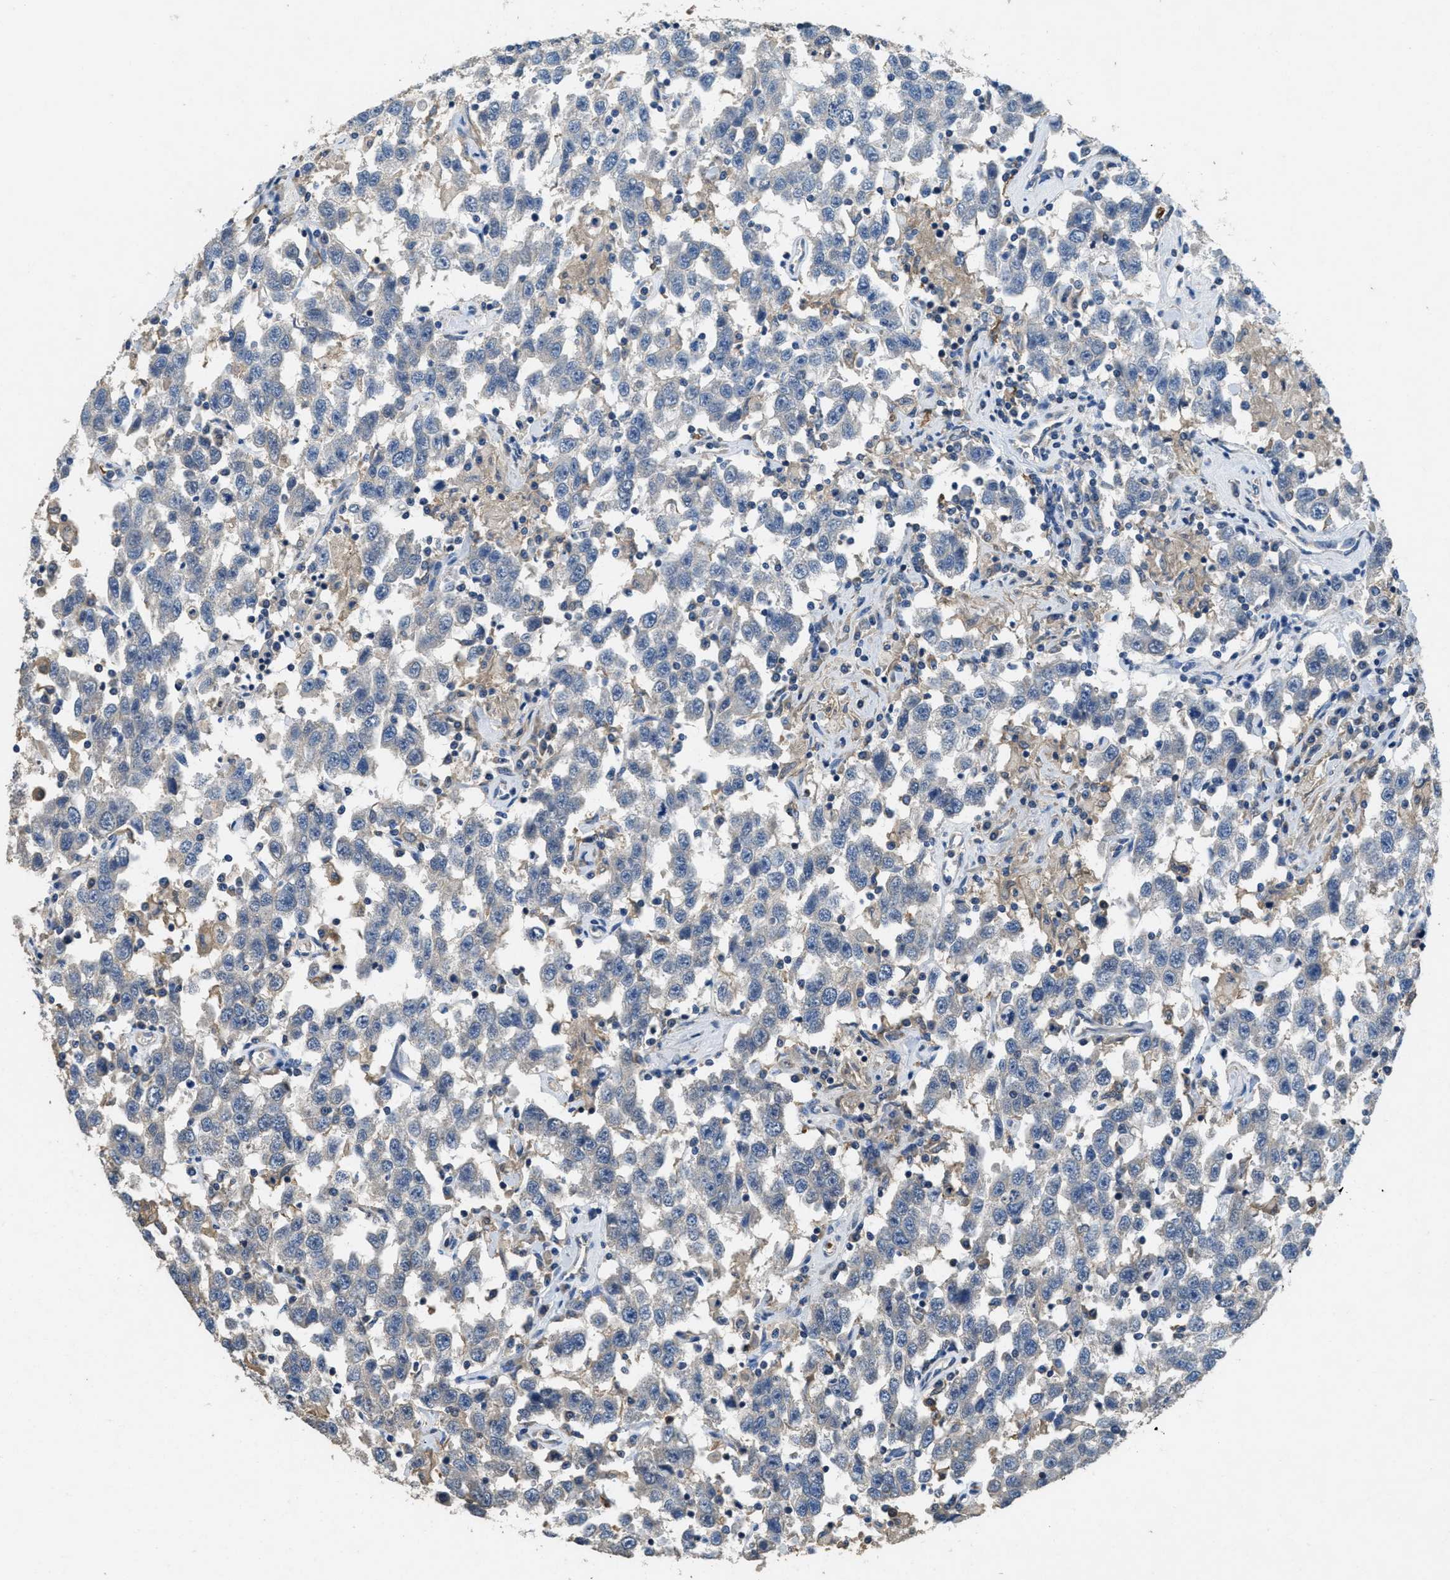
{"staining": {"intensity": "negative", "quantity": "none", "location": "none"}, "tissue": "testis cancer", "cell_type": "Tumor cells", "image_type": "cancer", "snomed": [{"axis": "morphology", "description": "Seminoma, NOS"}, {"axis": "topography", "description": "Testis"}], "caption": "Human testis cancer stained for a protein using IHC exhibits no expression in tumor cells.", "gene": "DGKE", "patient": {"sex": "male", "age": 41}}